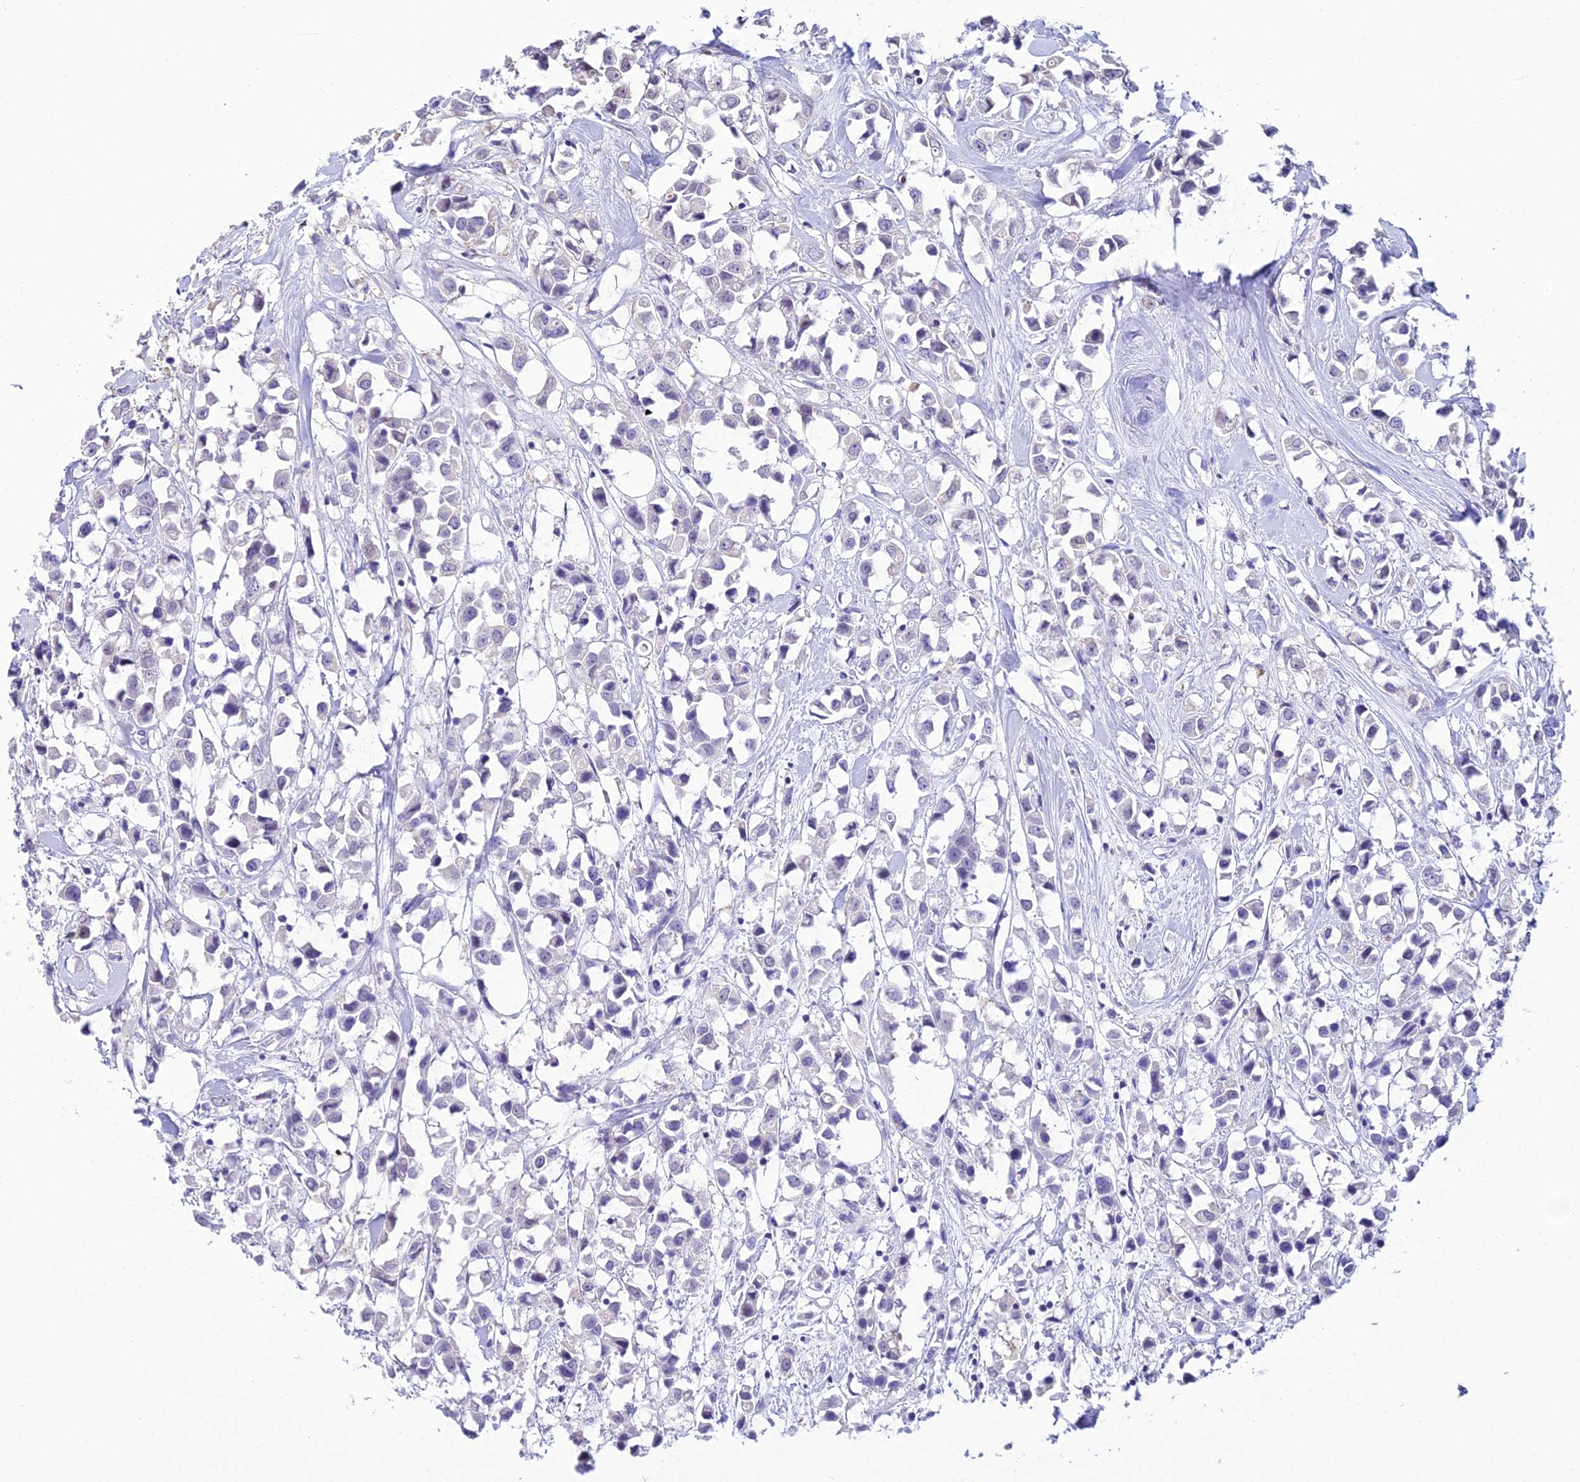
{"staining": {"intensity": "negative", "quantity": "none", "location": "none"}, "tissue": "breast cancer", "cell_type": "Tumor cells", "image_type": "cancer", "snomed": [{"axis": "morphology", "description": "Duct carcinoma"}, {"axis": "topography", "description": "Breast"}], "caption": "Tumor cells show no significant protein expression in breast cancer (invasive ductal carcinoma).", "gene": "ZMIZ1", "patient": {"sex": "female", "age": 61}}